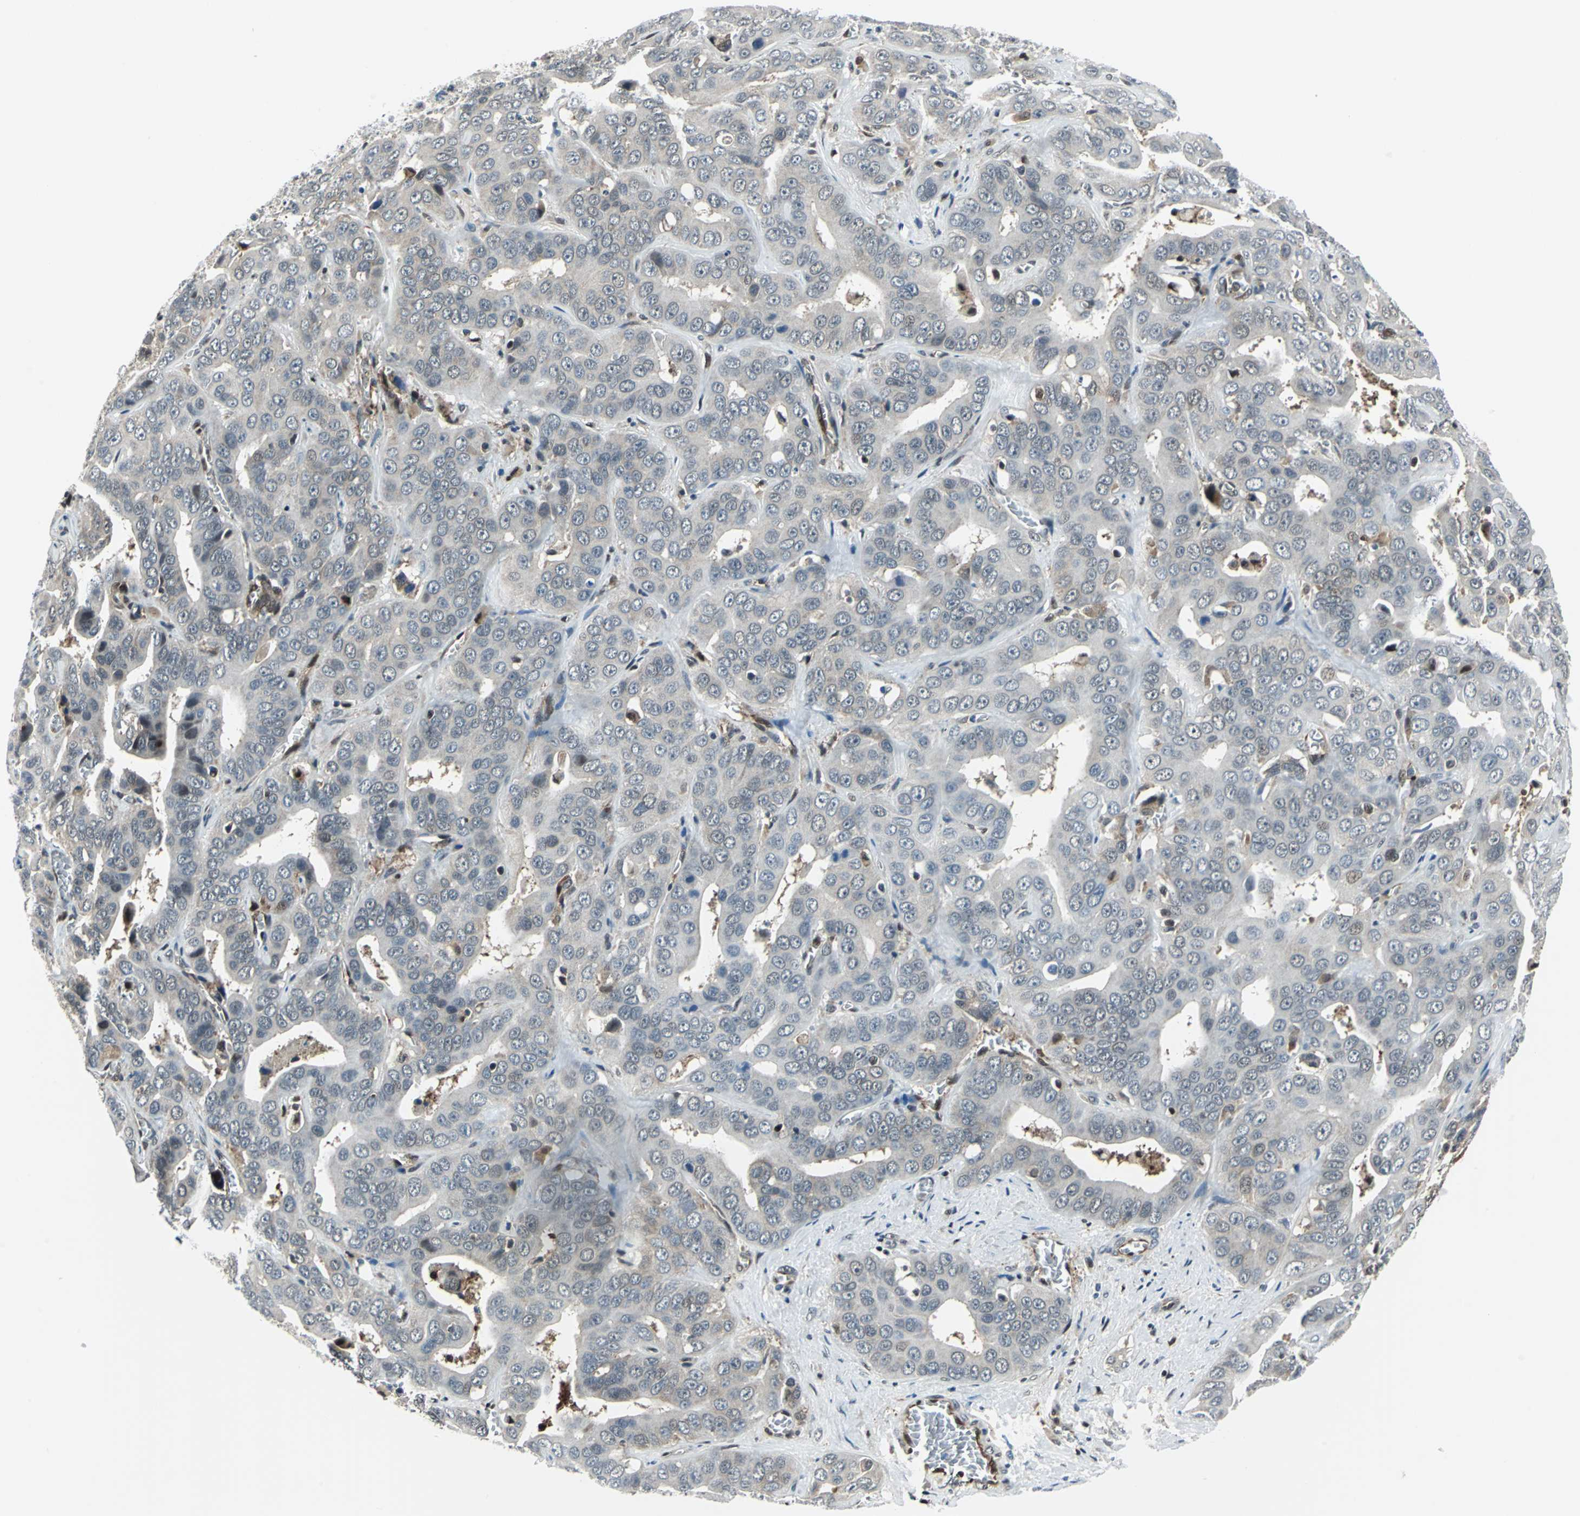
{"staining": {"intensity": "negative", "quantity": "none", "location": "none"}, "tissue": "liver cancer", "cell_type": "Tumor cells", "image_type": "cancer", "snomed": [{"axis": "morphology", "description": "Cholangiocarcinoma"}, {"axis": "topography", "description": "Liver"}], "caption": "Cholangiocarcinoma (liver) was stained to show a protein in brown. There is no significant staining in tumor cells.", "gene": "POLR3K", "patient": {"sex": "female", "age": 52}}